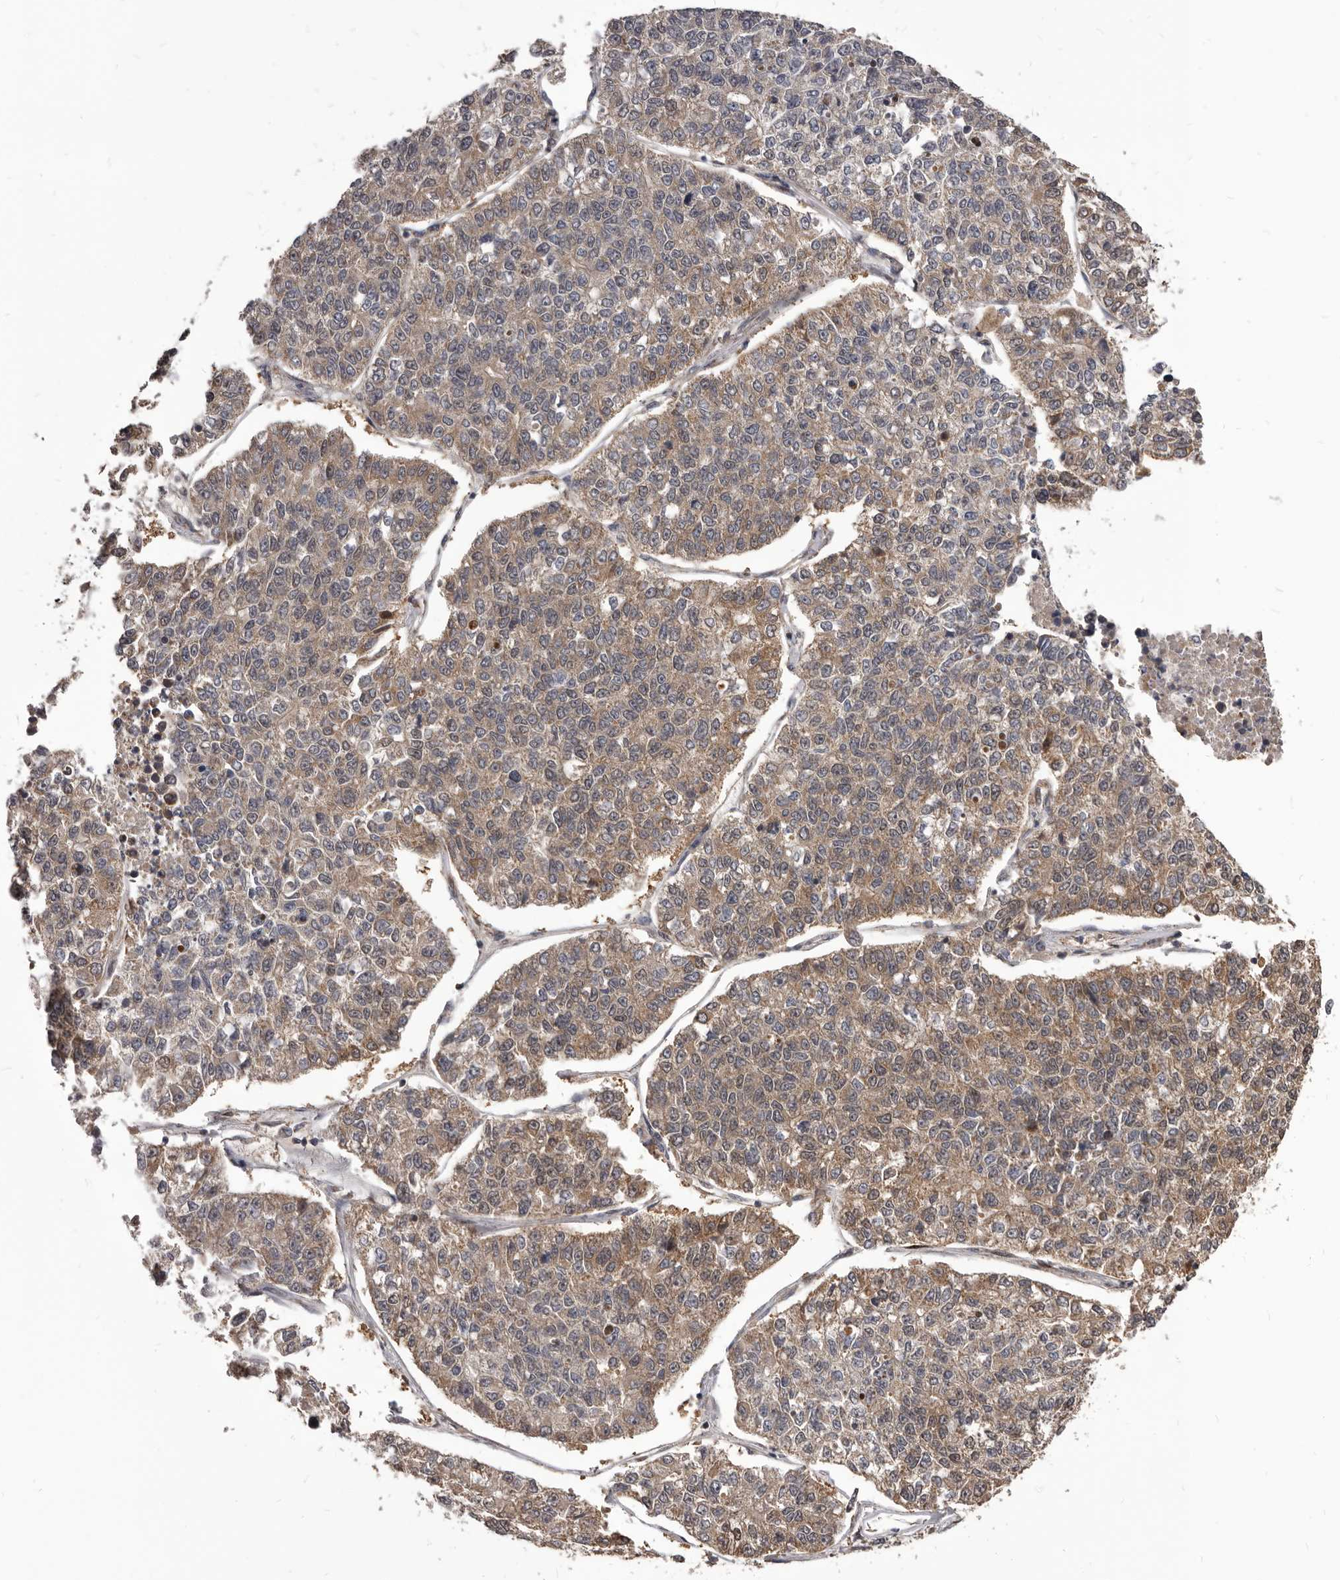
{"staining": {"intensity": "weak", "quantity": "25%-75%", "location": "cytoplasmic/membranous"}, "tissue": "lung cancer", "cell_type": "Tumor cells", "image_type": "cancer", "snomed": [{"axis": "morphology", "description": "Adenocarcinoma, NOS"}, {"axis": "topography", "description": "Lung"}], "caption": "About 25%-75% of tumor cells in adenocarcinoma (lung) display weak cytoplasmic/membranous protein expression as visualized by brown immunohistochemical staining.", "gene": "MAP3K14", "patient": {"sex": "male", "age": 49}}